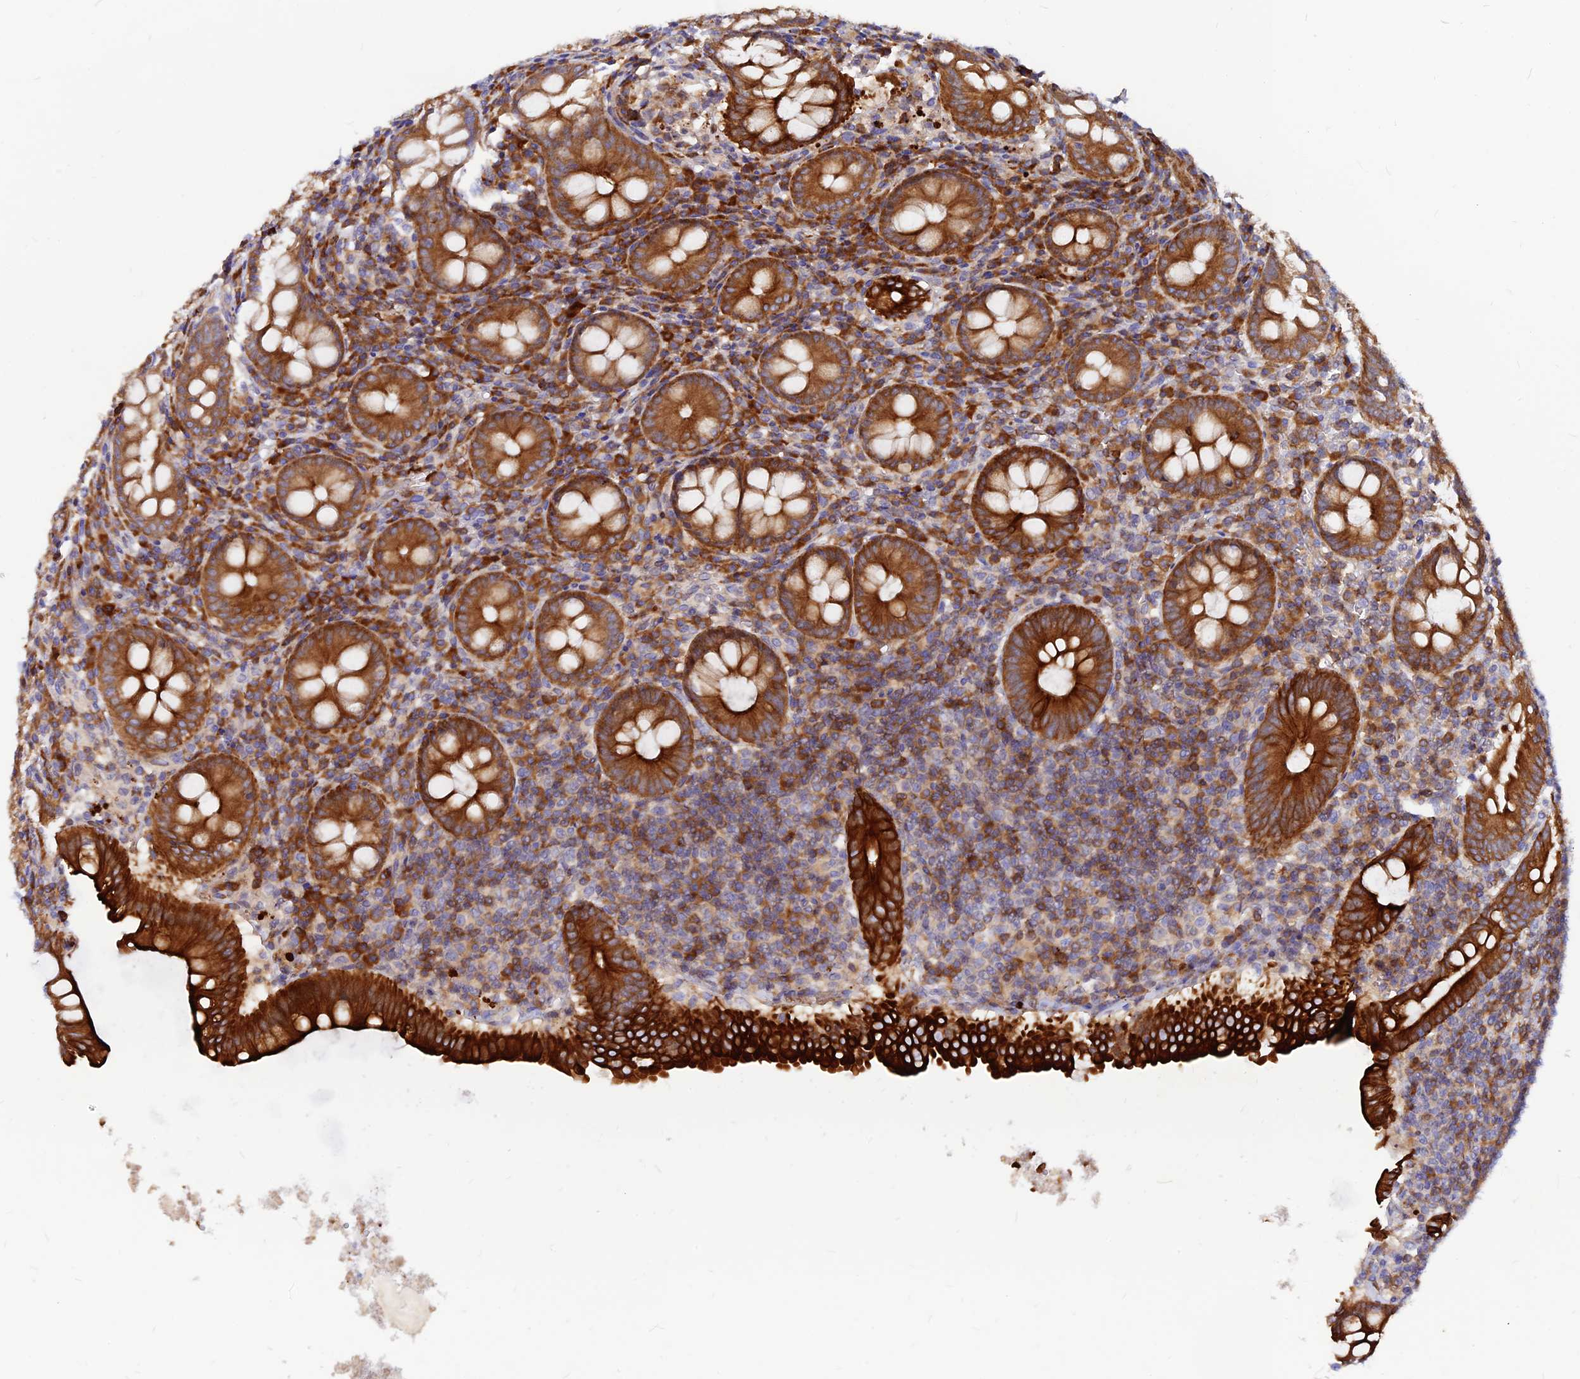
{"staining": {"intensity": "strong", "quantity": ">75%", "location": "cytoplasmic/membranous"}, "tissue": "appendix", "cell_type": "Glandular cells", "image_type": "normal", "snomed": [{"axis": "morphology", "description": "Normal tissue, NOS"}, {"axis": "topography", "description": "Appendix"}], "caption": "Protein staining reveals strong cytoplasmic/membranous expression in about >75% of glandular cells in normal appendix. The staining is performed using DAB brown chromogen to label protein expression. The nuclei are counter-stained blue using hematoxylin.", "gene": "DENND2D", "patient": {"sex": "female", "age": 54}}